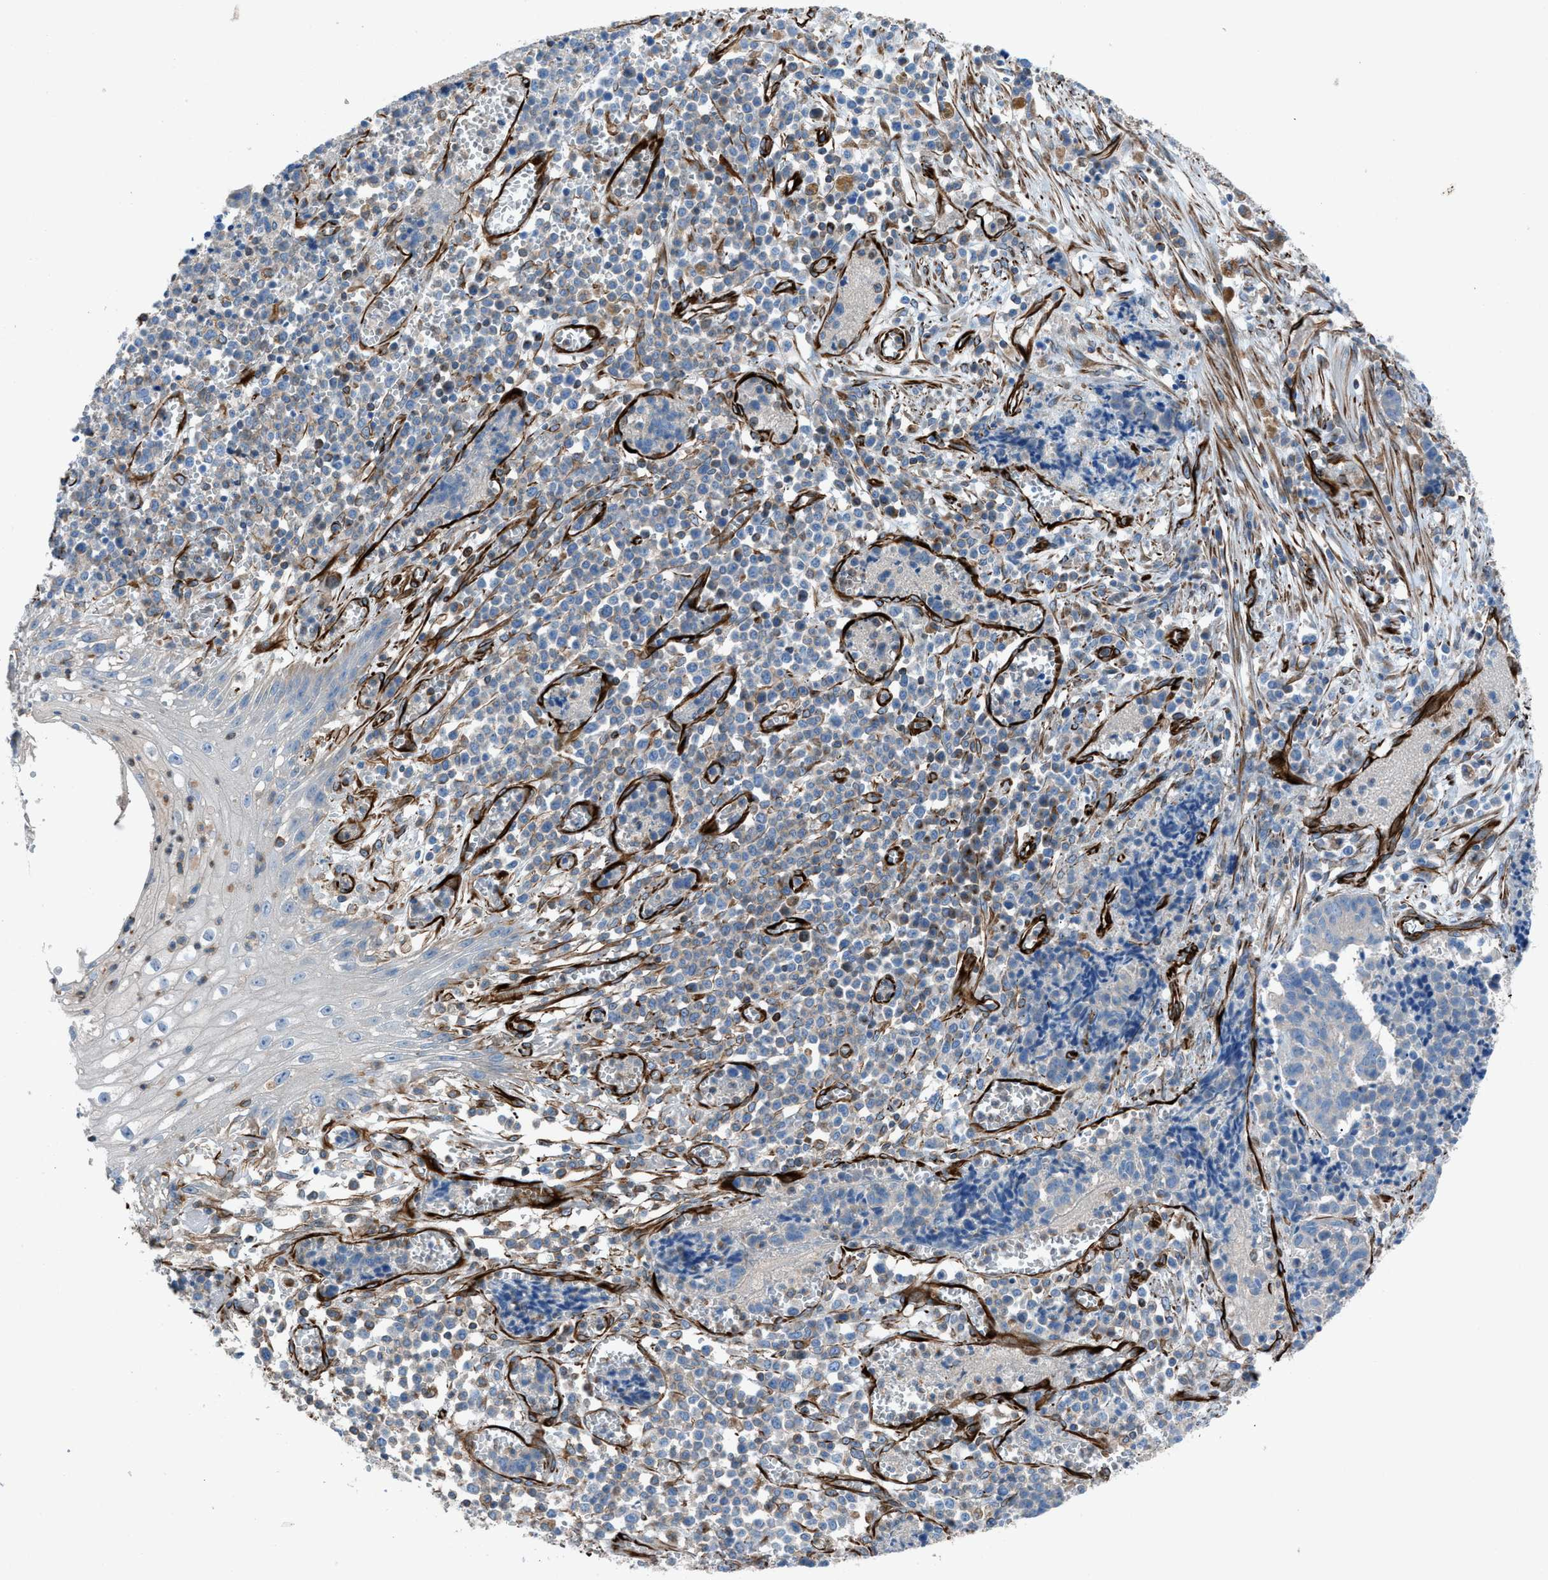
{"staining": {"intensity": "negative", "quantity": "none", "location": "none"}, "tissue": "cervical cancer", "cell_type": "Tumor cells", "image_type": "cancer", "snomed": [{"axis": "morphology", "description": "Squamous cell carcinoma, NOS"}, {"axis": "topography", "description": "Cervix"}], "caption": "DAB (3,3'-diaminobenzidine) immunohistochemical staining of cervical cancer (squamous cell carcinoma) reveals no significant staining in tumor cells.", "gene": "CABP7", "patient": {"sex": "female", "age": 35}}